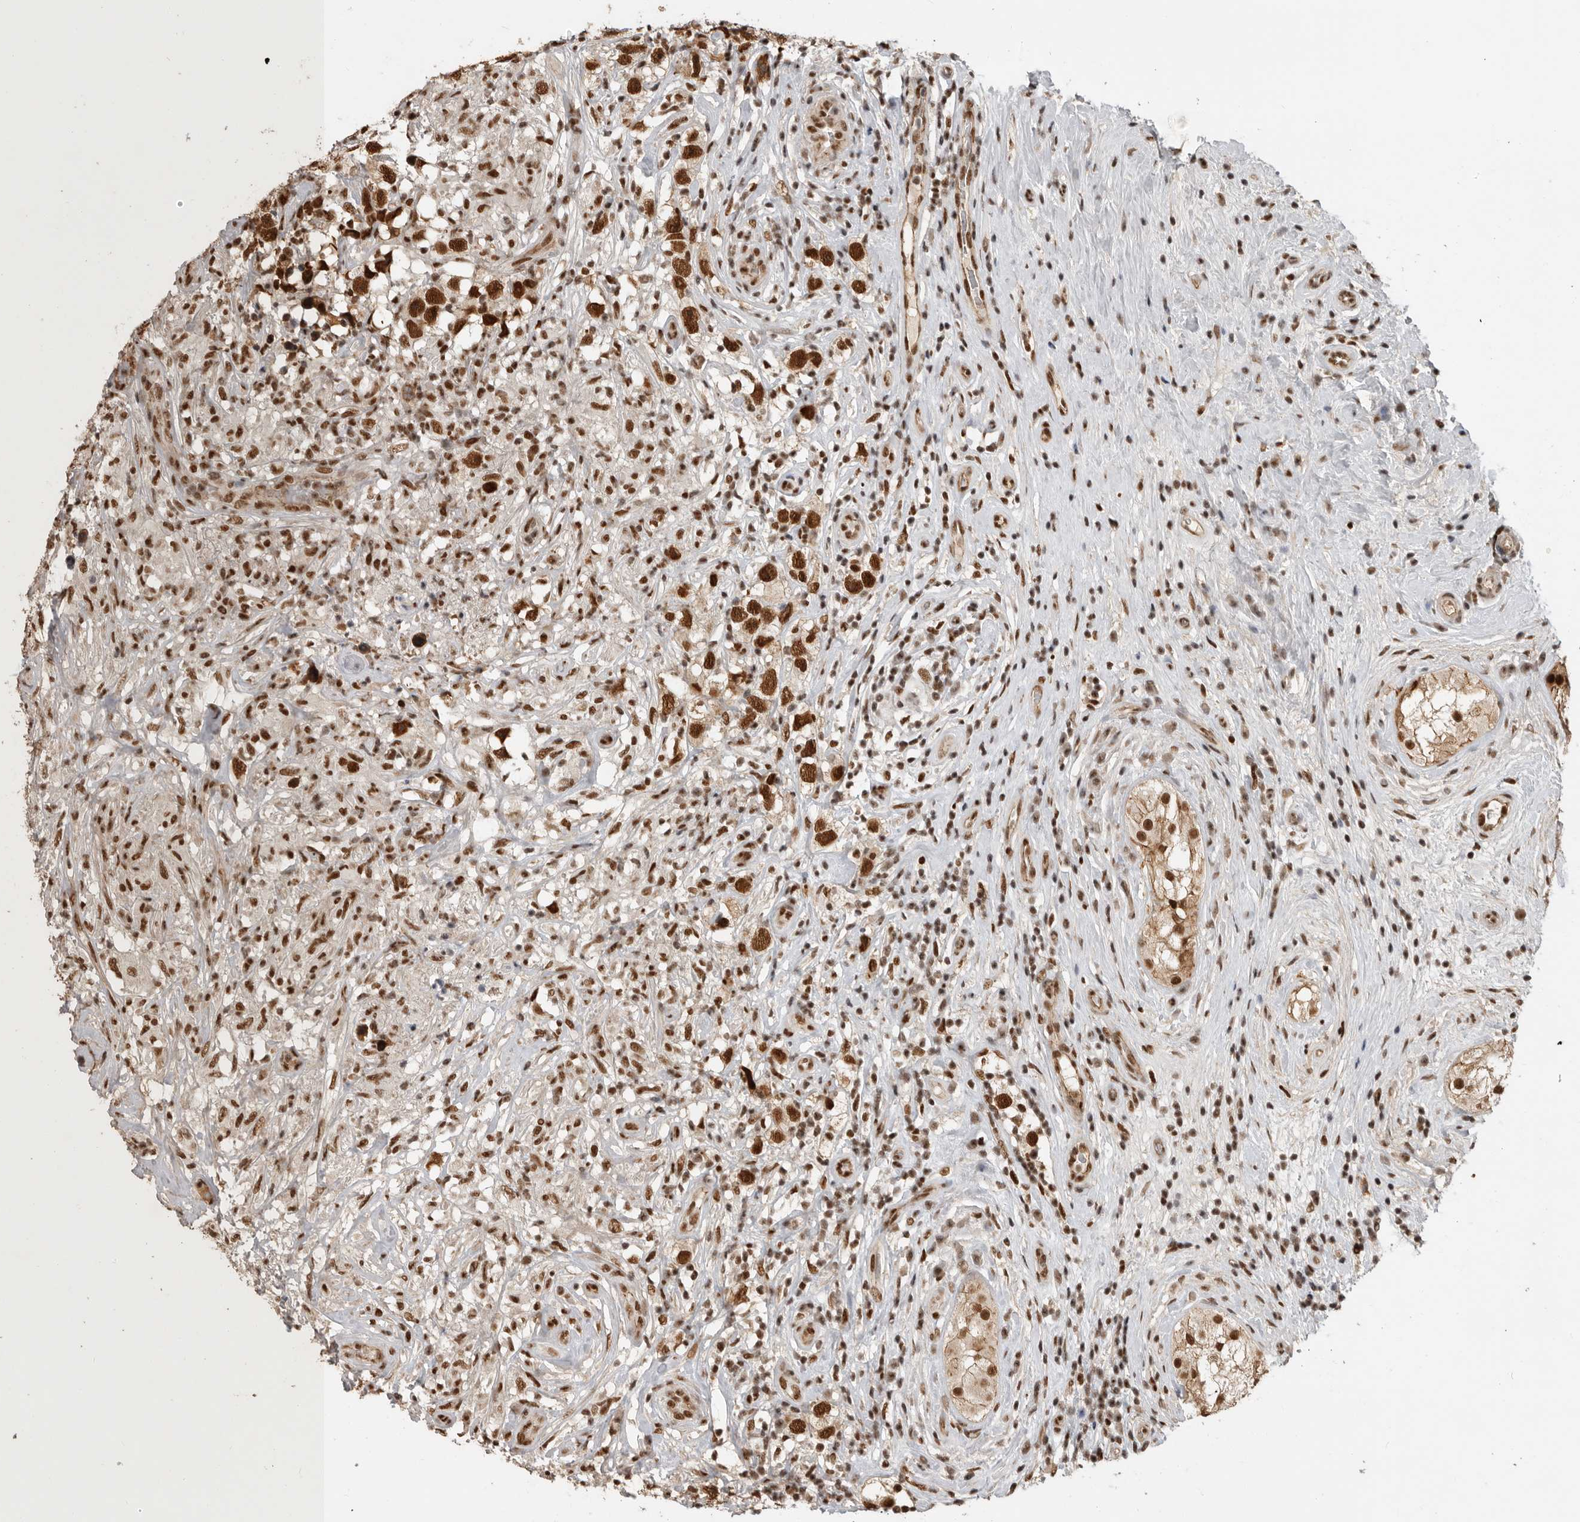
{"staining": {"intensity": "strong", "quantity": ">75%", "location": "nuclear"}, "tissue": "testis cancer", "cell_type": "Tumor cells", "image_type": "cancer", "snomed": [{"axis": "morphology", "description": "Seminoma, NOS"}, {"axis": "topography", "description": "Testis"}], "caption": "IHC photomicrograph of human seminoma (testis) stained for a protein (brown), which exhibits high levels of strong nuclear positivity in about >75% of tumor cells.", "gene": "CBLL1", "patient": {"sex": "male", "age": 49}}